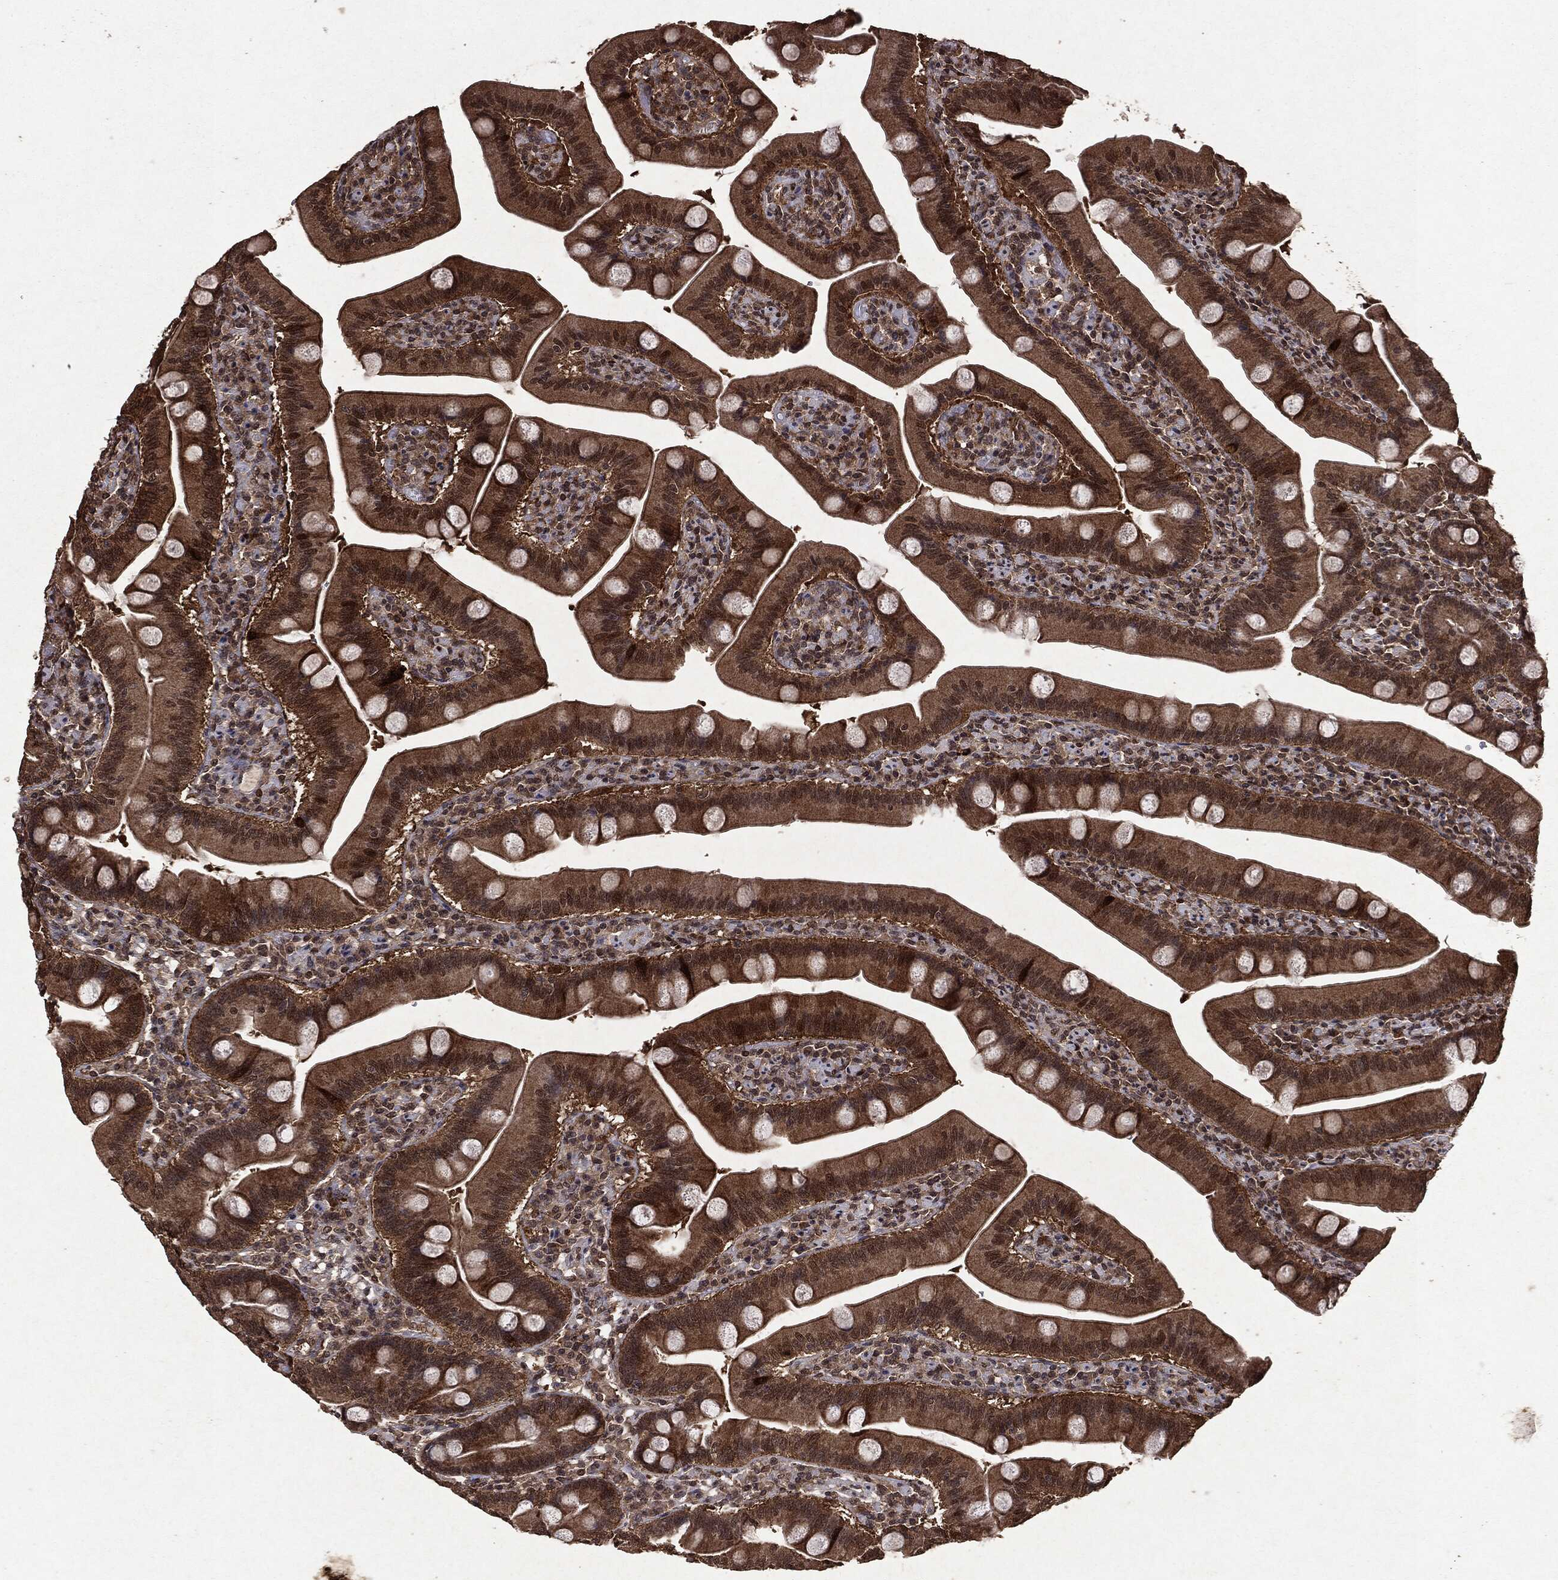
{"staining": {"intensity": "strong", "quantity": ">75%", "location": "cytoplasmic/membranous"}, "tissue": "duodenum", "cell_type": "Glandular cells", "image_type": "normal", "snomed": [{"axis": "morphology", "description": "Normal tissue, NOS"}, {"axis": "topography", "description": "Duodenum"}], "caption": "Immunohistochemistry (IHC) (DAB (3,3'-diaminobenzidine)) staining of normal human duodenum displays strong cytoplasmic/membranous protein expression in about >75% of glandular cells.", "gene": "PEBP1", "patient": {"sex": "male", "age": 59}}